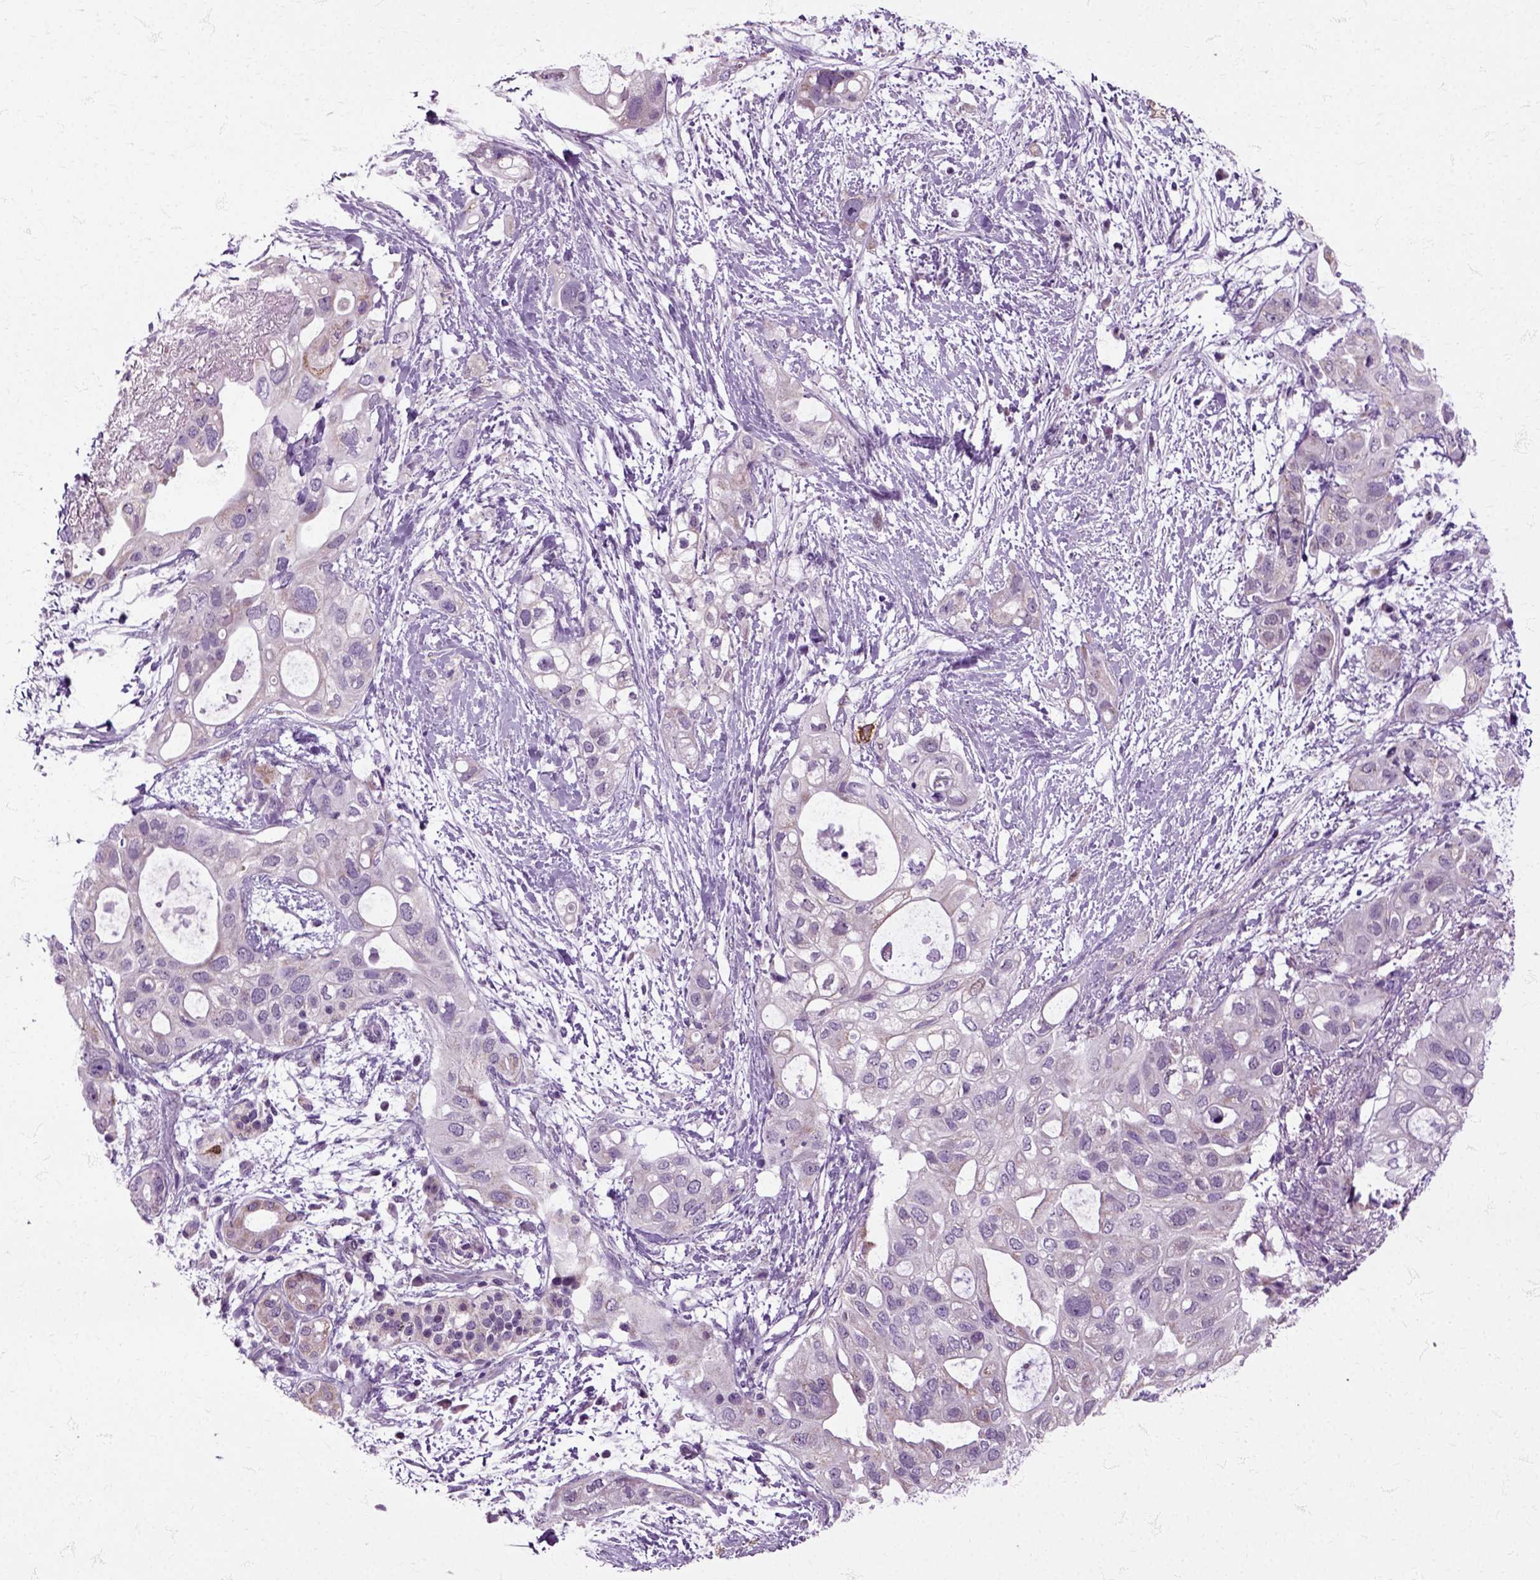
{"staining": {"intensity": "weak", "quantity": "<25%", "location": "cytoplasmic/membranous"}, "tissue": "pancreatic cancer", "cell_type": "Tumor cells", "image_type": "cancer", "snomed": [{"axis": "morphology", "description": "Adenocarcinoma, NOS"}, {"axis": "topography", "description": "Pancreas"}], "caption": "IHC image of neoplastic tissue: pancreatic adenocarcinoma stained with DAB shows no significant protein staining in tumor cells.", "gene": "HSPA2", "patient": {"sex": "female", "age": 72}}